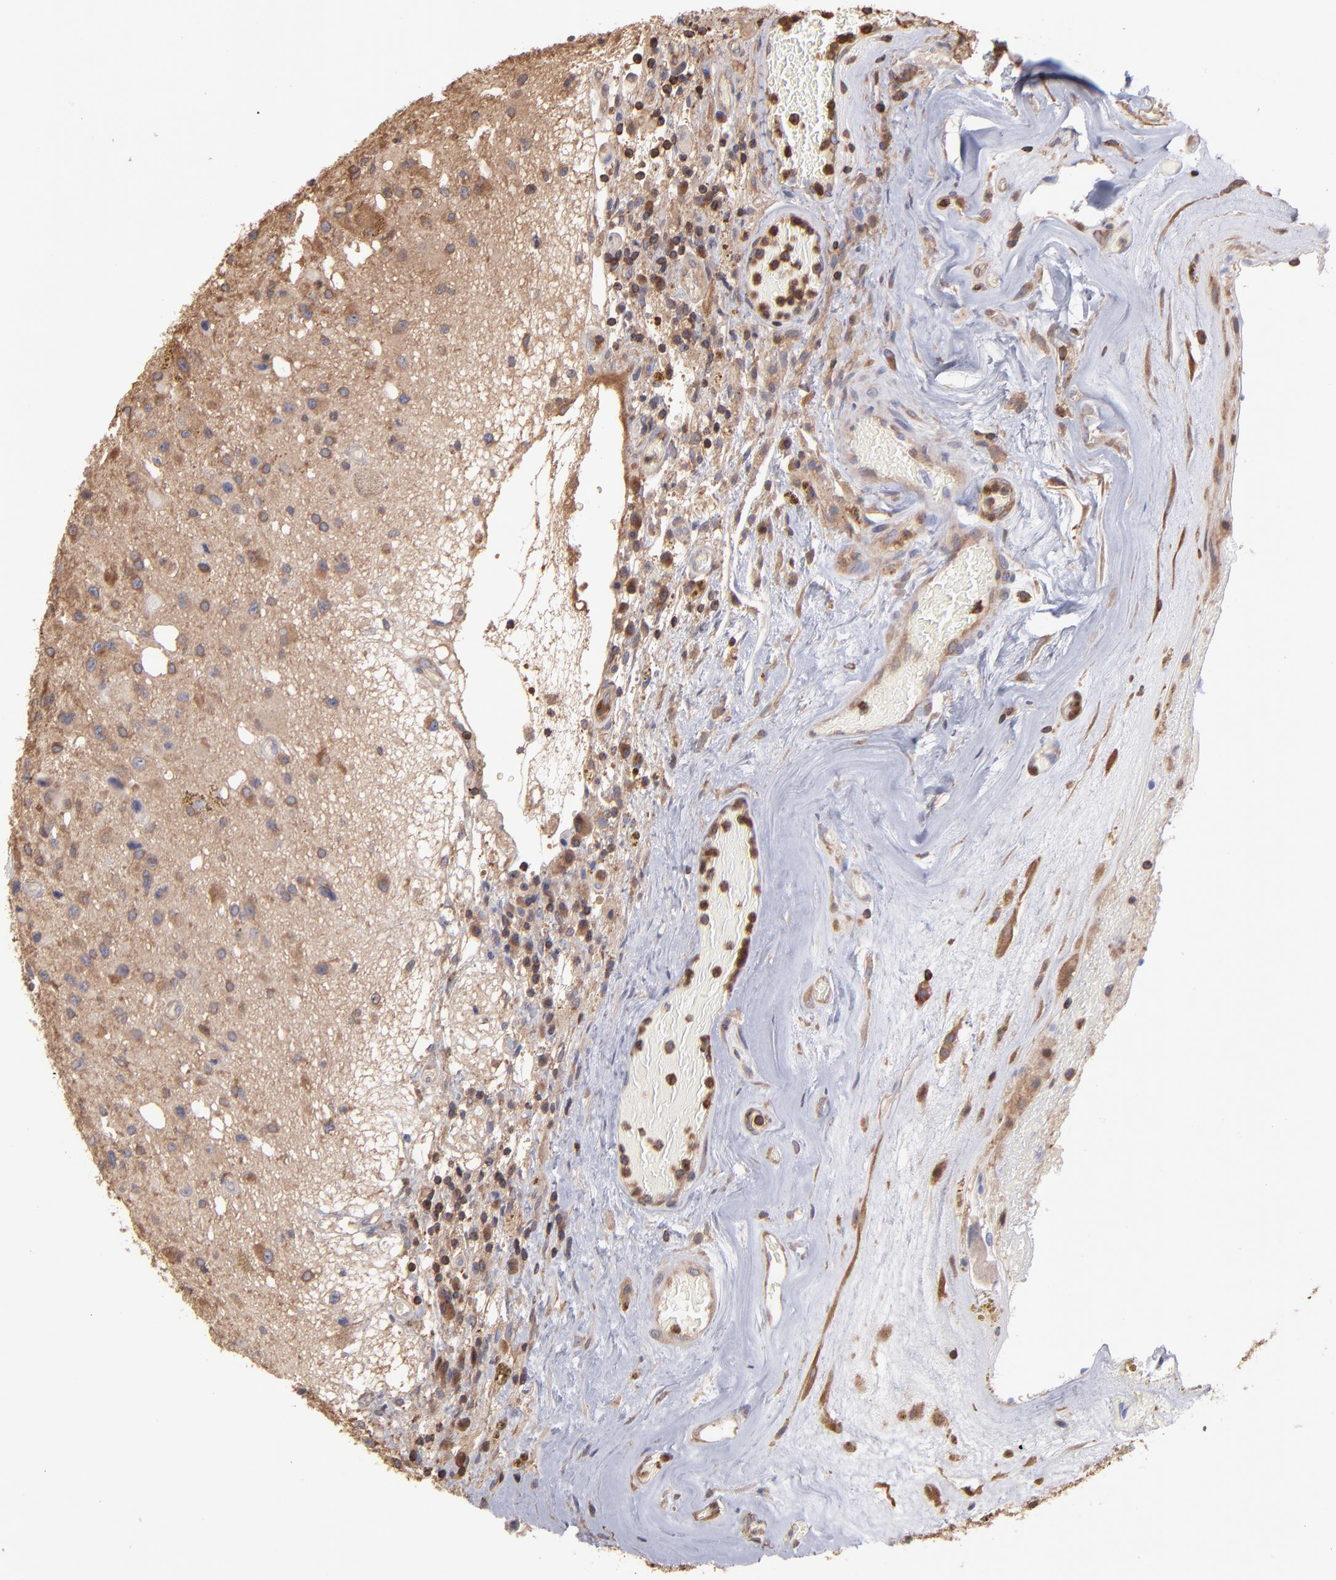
{"staining": {"intensity": "moderate", "quantity": ">75%", "location": "cytoplasmic/membranous"}, "tissue": "glioma", "cell_type": "Tumor cells", "image_type": "cancer", "snomed": [{"axis": "morphology", "description": "Glioma, malignant, Low grade"}, {"axis": "topography", "description": "Brain"}], "caption": "This image demonstrates immunohistochemistry (IHC) staining of human glioma, with medium moderate cytoplasmic/membranous expression in approximately >75% of tumor cells.", "gene": "MAP2K2", "patient": {"sex": "male", "age": 58}}